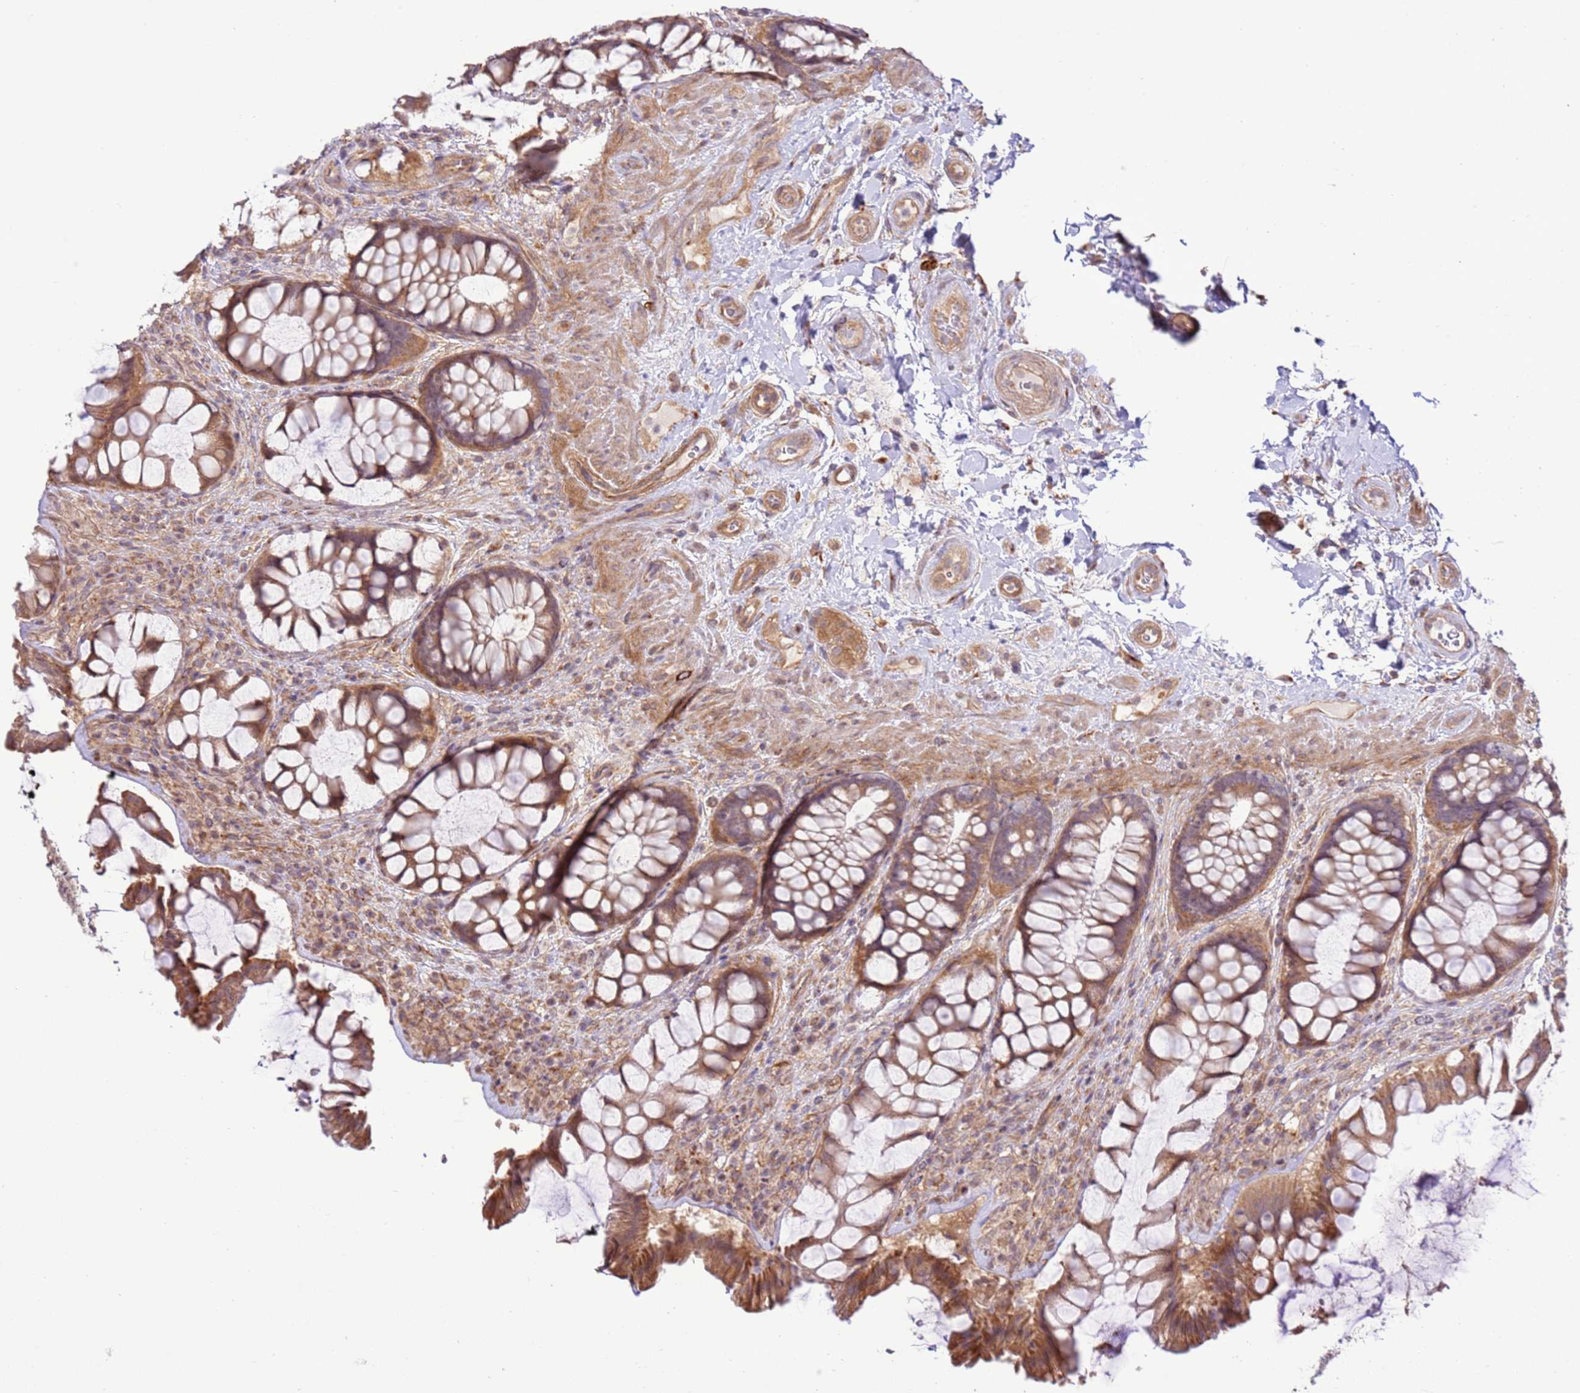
{"staining": {"intensity": "moderate", "quantity": ">75%", "location": "cytoplasmic/membranous"}, "tissue": "rectum", "cell_type": "Glandular cells", "image_type": "normal", "snomed": [{"axis": "morphology", "description": "Normal tissue, NOS"}, {"axis": "topography", "description": "Rectum"}], "caption": "This is an image of IHC staining of unremarkable rectum, which shows moderate expression in the cytoplasmic/membranous of glandular cells.", "gene": "SCARA3", "patient": {"sex": "female", "age": 58}}